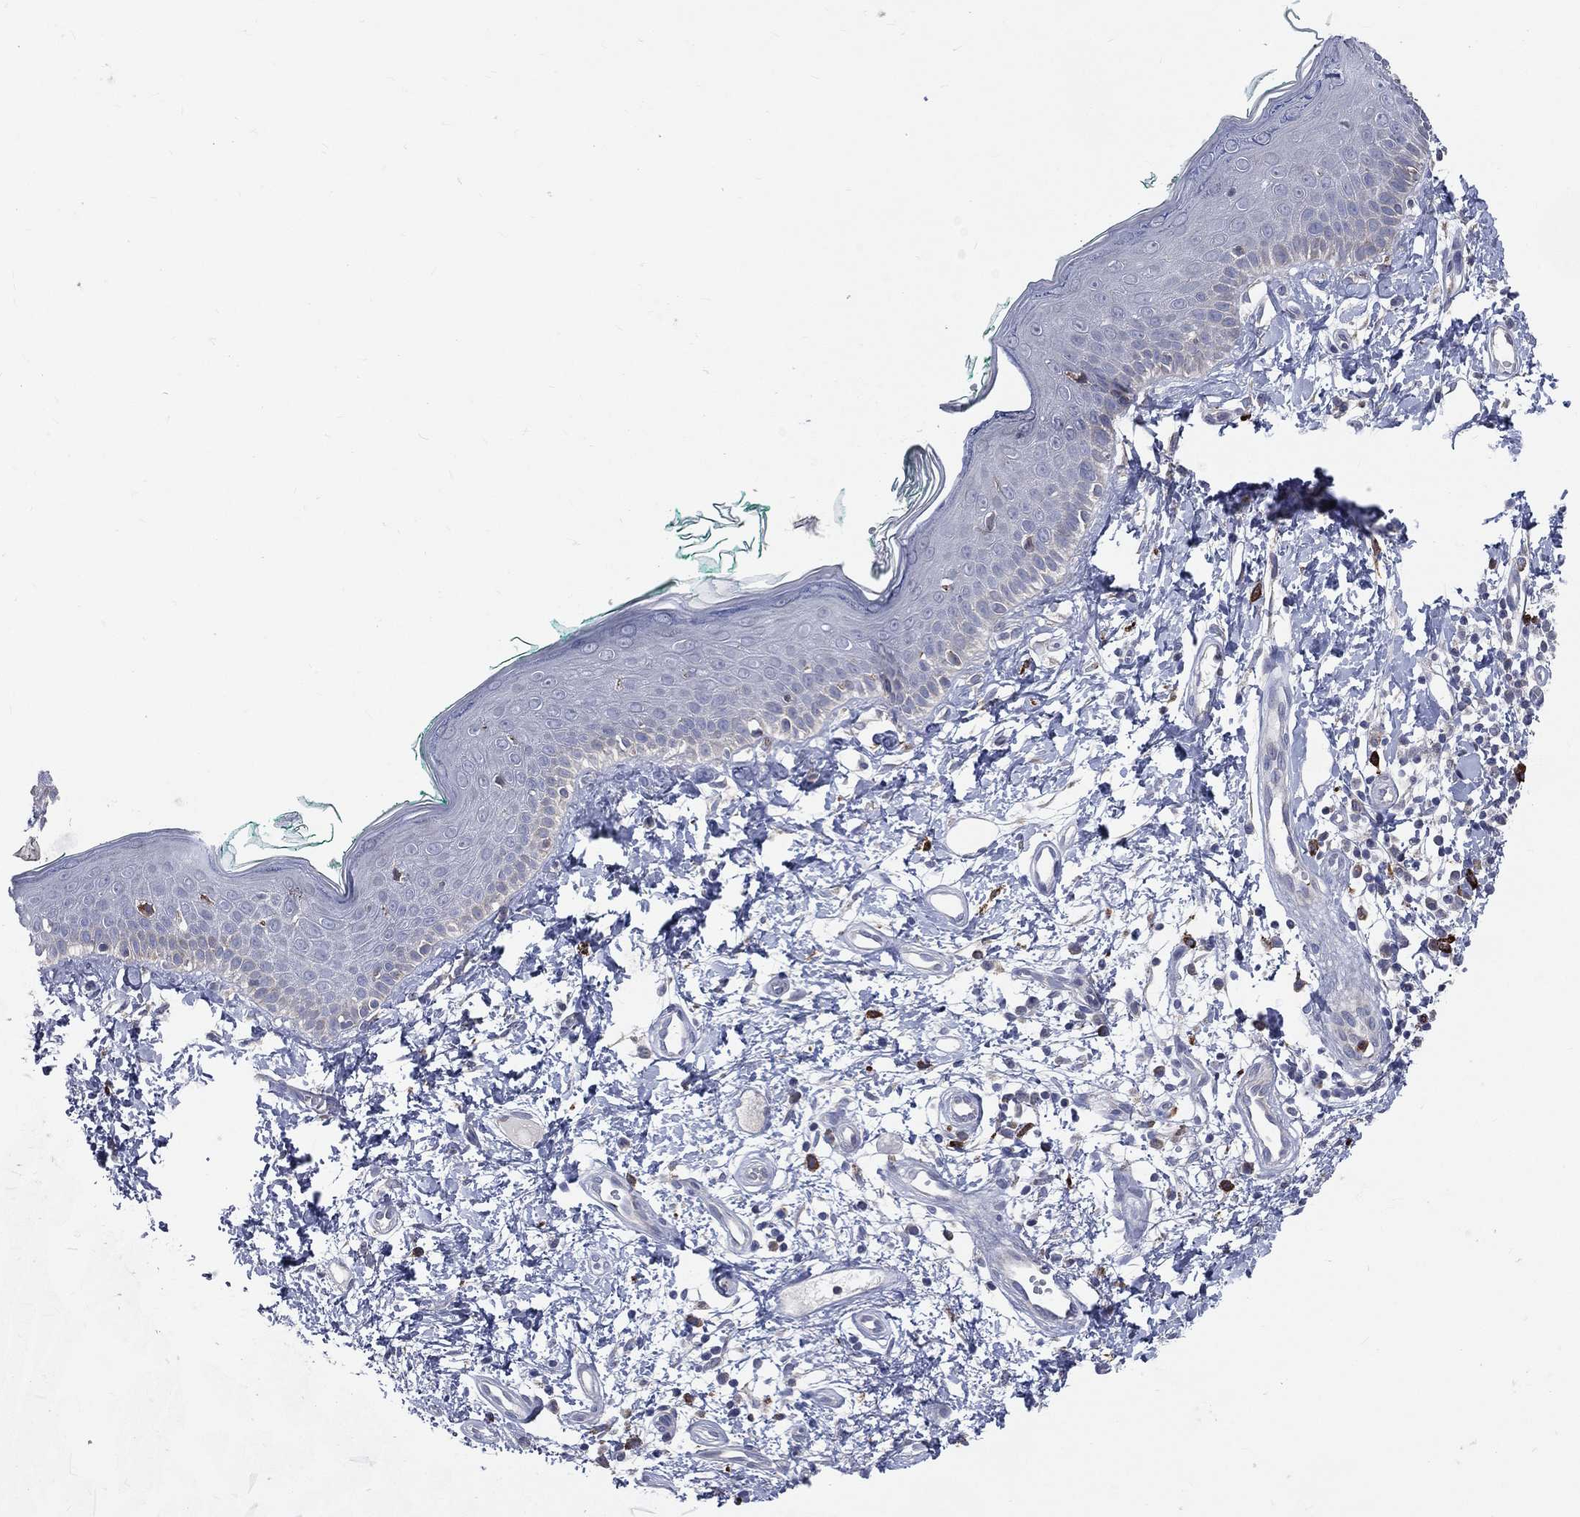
{"staining": {"intensity": "negative", "quantity": "none", "location": "none"}, "tissue": "skin", "cell_type": "Fibroblasts", "image_type": "normal", "snomed": [{"axis": "morphology", "description": "Normal tissue, NOS"}, {"axis": "morphology", "description": "Basal cell carcinoma"}, {"axis": "topography", "description": "Skin"}], "caption": "Image shows no protein positivity in fibroblasts of unremarkable skin.", "gene": "CCDC159", "patient": {"sex": "male", "age": 33}}